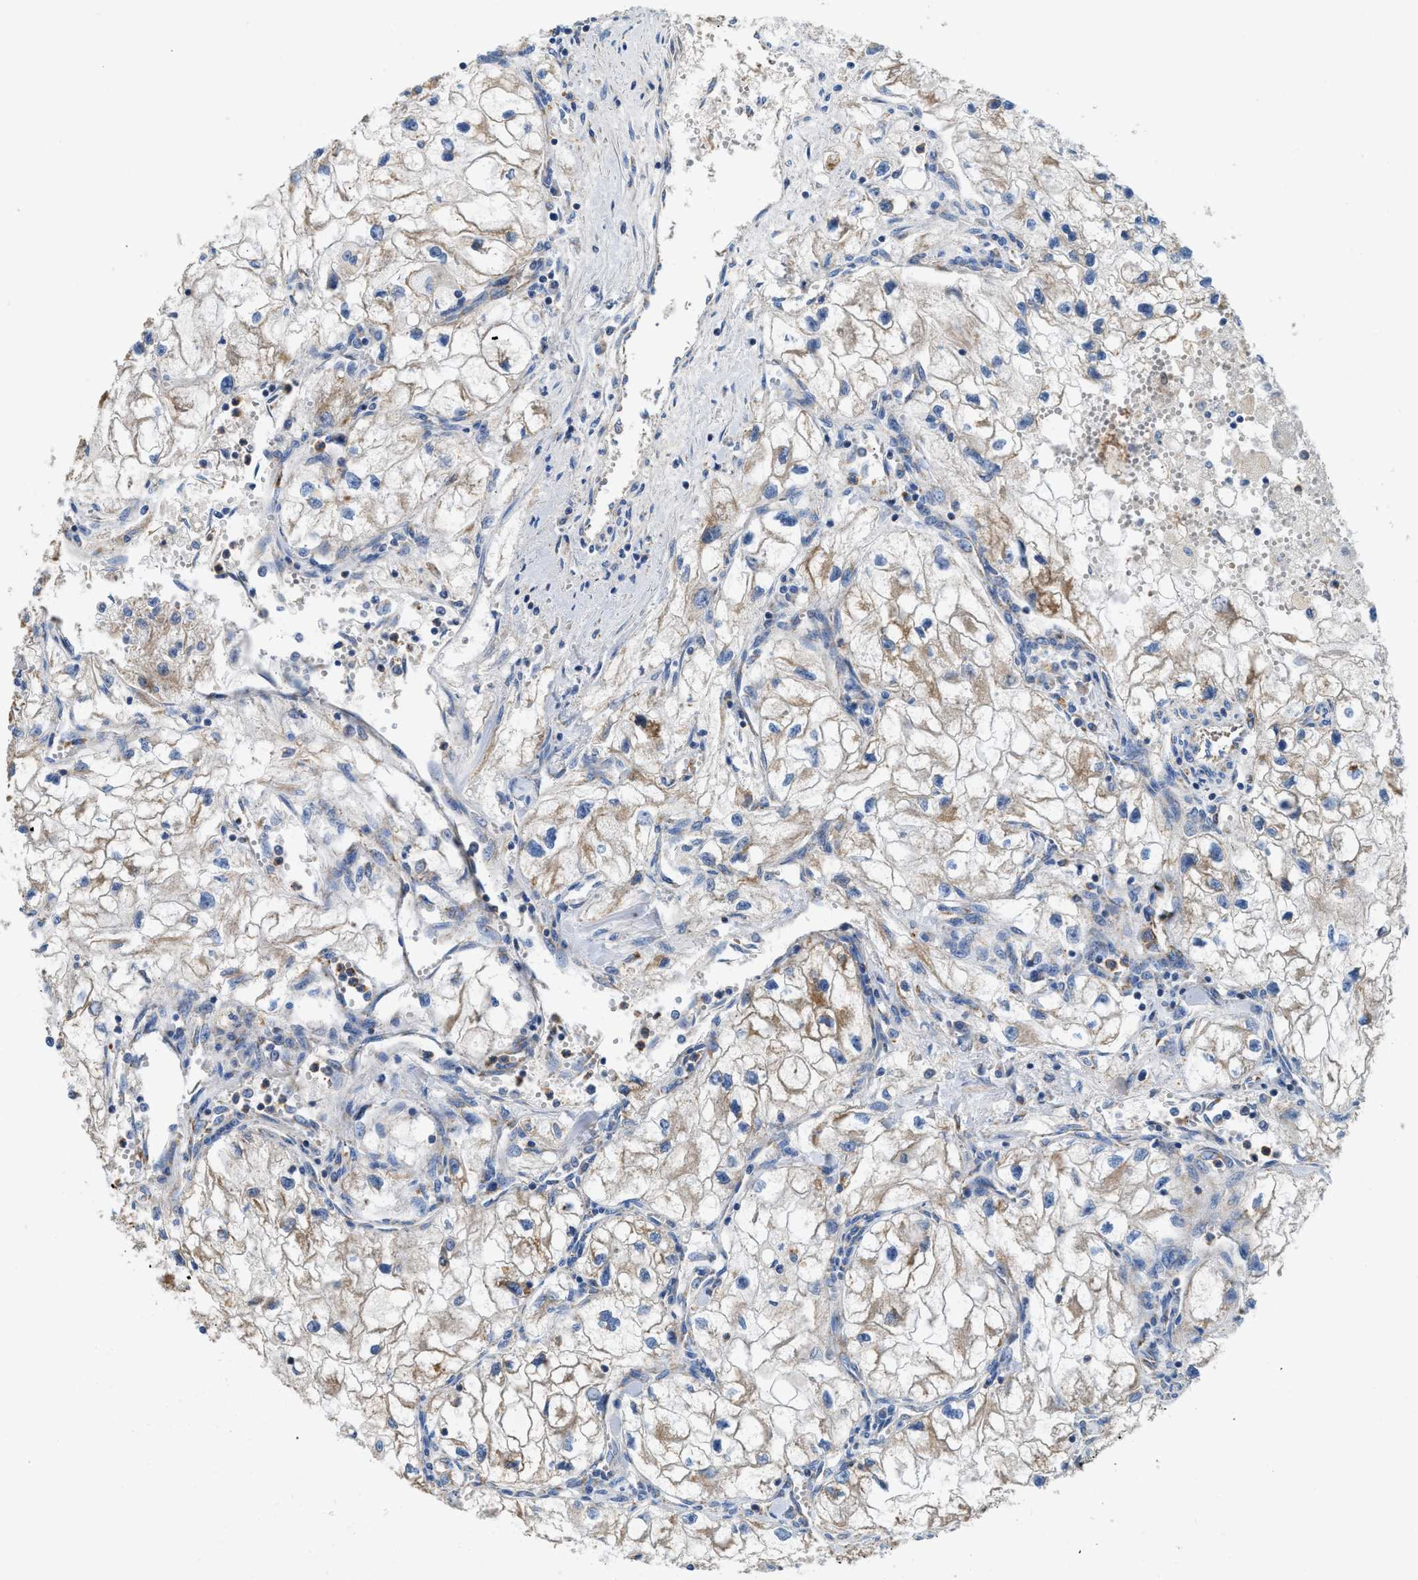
{"staining": {"intensity": "moderate", "quantity": "<25%", "location": "cytoplasmic/membranous"}, "tissue": "renal cancer", "cell_type": "Tumor cells", "image_type": "cancer", "snomed": [{"axis": "morphology", "description": "Adenocarcinoma, NOS"}, {"axis": "topography", "description": "Kidney"}], "caption": "Immunohistochemistry (IHC) (DAB (3,3'-diaminobenzidine)) staining of renal cancer (adenocarcinoma) shows moderate cytoplasmic/membranous protein expression in approximately <25% of tumor cells.", "gene": "SLC25A13", "patient": {"sex": "female", "age": 70}}